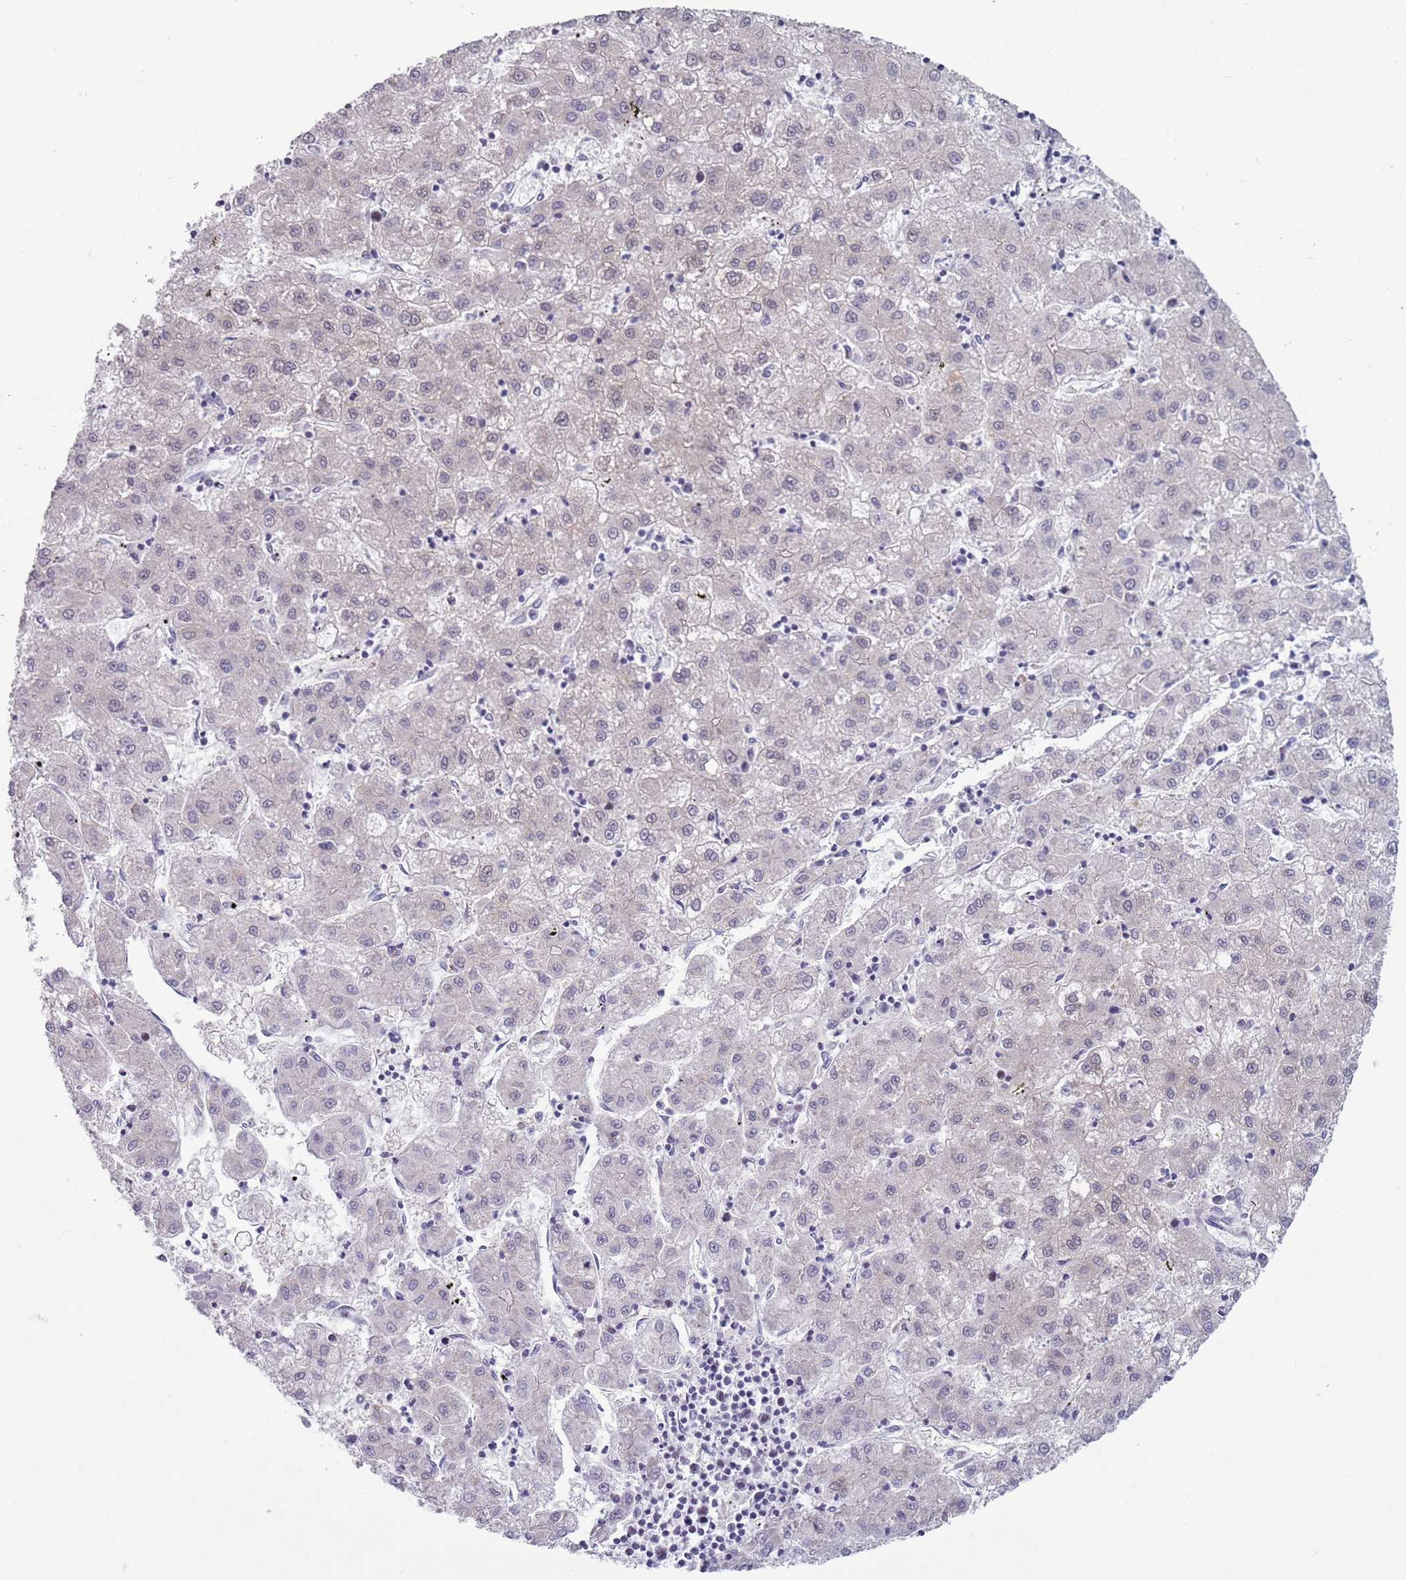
{"staining": {"intensity": "negative", "quantity": "none", "location": "none"}, "tissue": "liver cancer", "cell_type": "Tumor cells", "image_type": "cancer", "snomed": [{"axis": "morphology", "description": "Carcinoma, Hepatocellular, NOS"}, {"axis": "topography", "description": "Liver"}], "caption": "The IHC image has no significant positivity in tumor cells of hepatocellular carcinoma (liver) tissue.", "gene": "ZKSCAN2", "patient": {"sex": "male", "age": 72}}